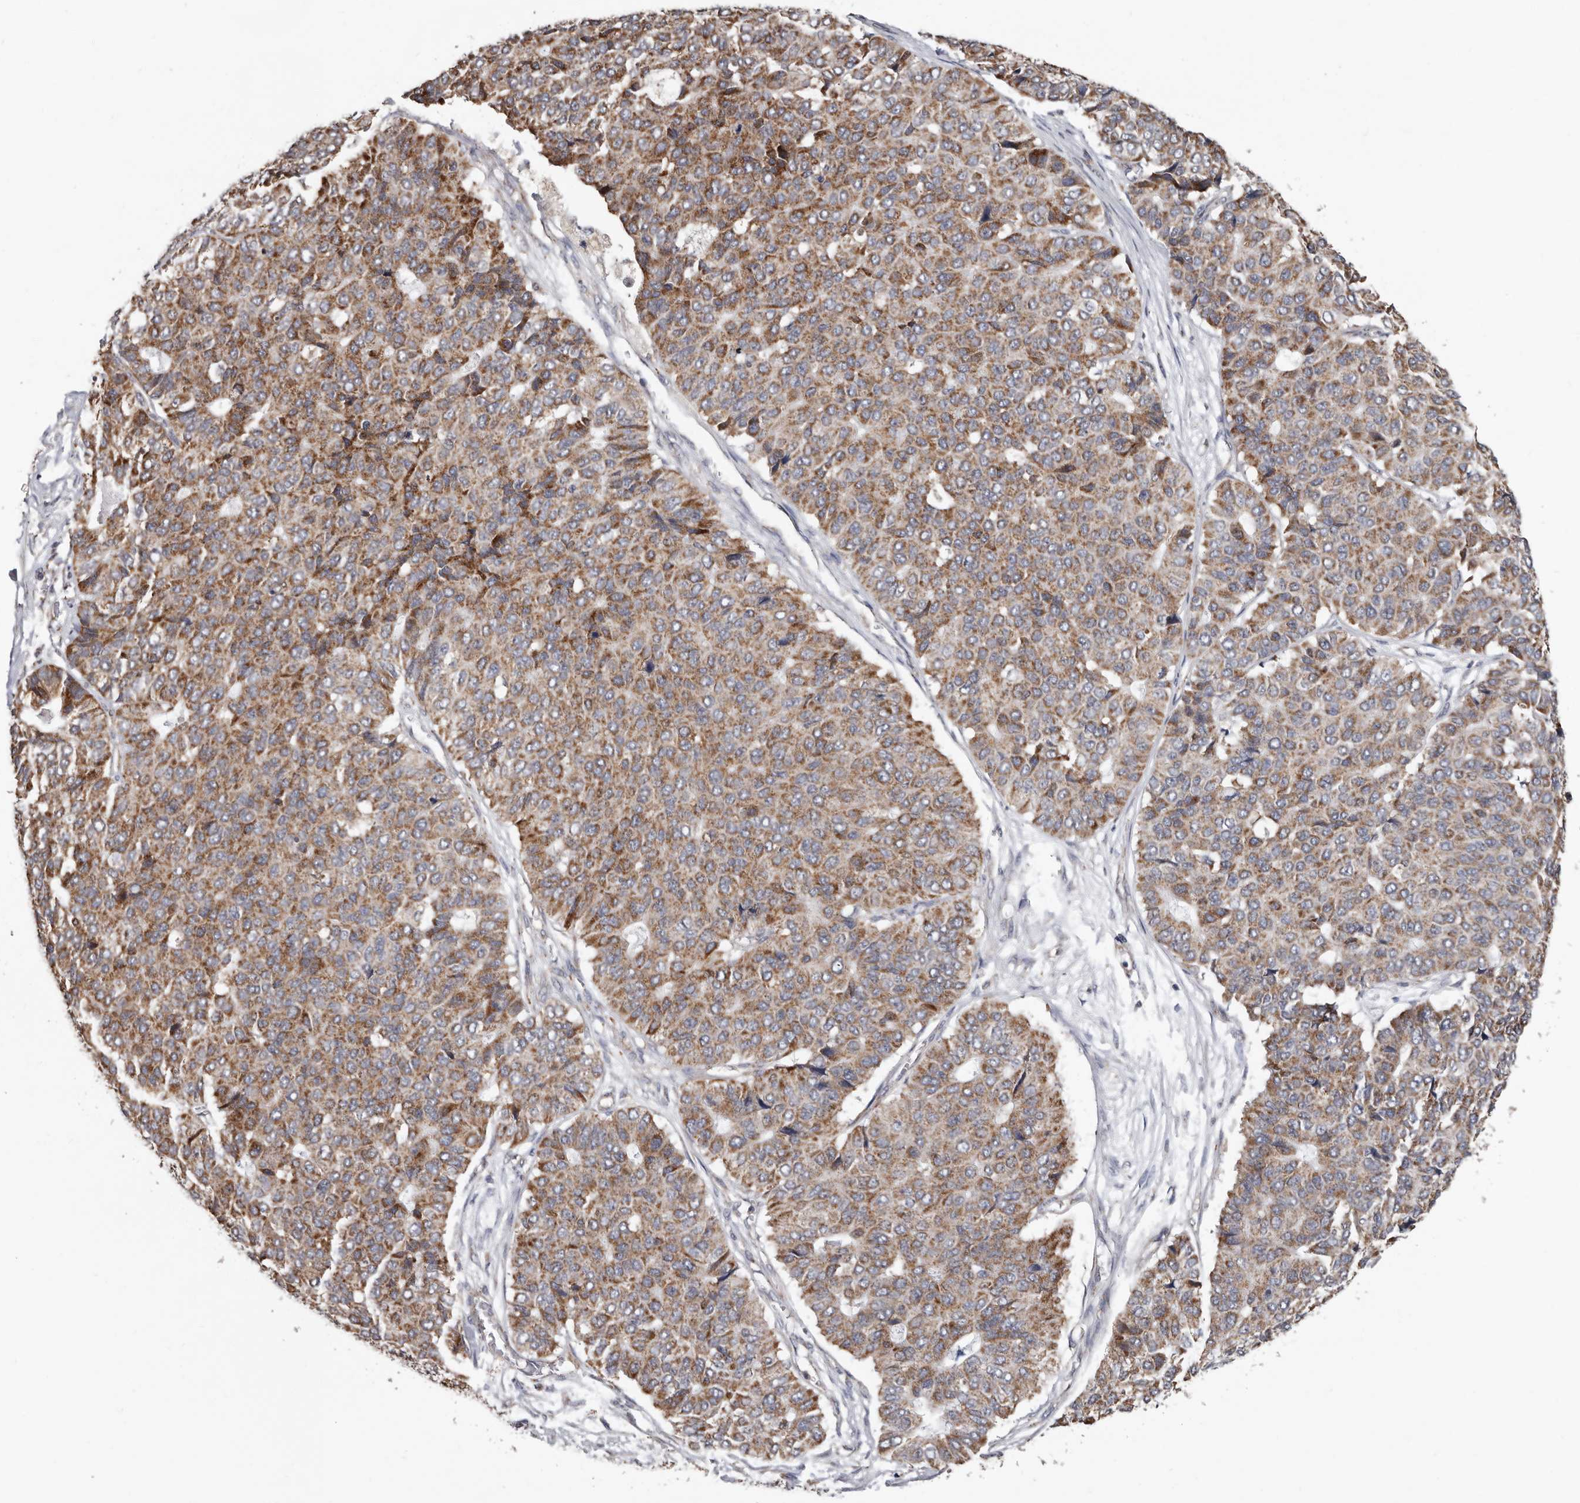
{"staining": {"intensity": "moderate", "quantity": ">75%", "location": "cytoplasmic/membranous"}, "tissue": "pancreatic cancer", "cell_type": "Tumor cells", "image_type": "cancer", "snomed": [{"axis": "morphology", "description": "Adenocarcinoma, NOS"}, {"axis": "topography", "description": "Pancreas"}], "caption": "Tumor cells show medium levels of moderate cytoplasmic/membranous staining in approximately >75% of cells in pancreatic adenocarcinoma.", "gene": "MRPL18", "patient": {"sex": "male", "age": 50}}